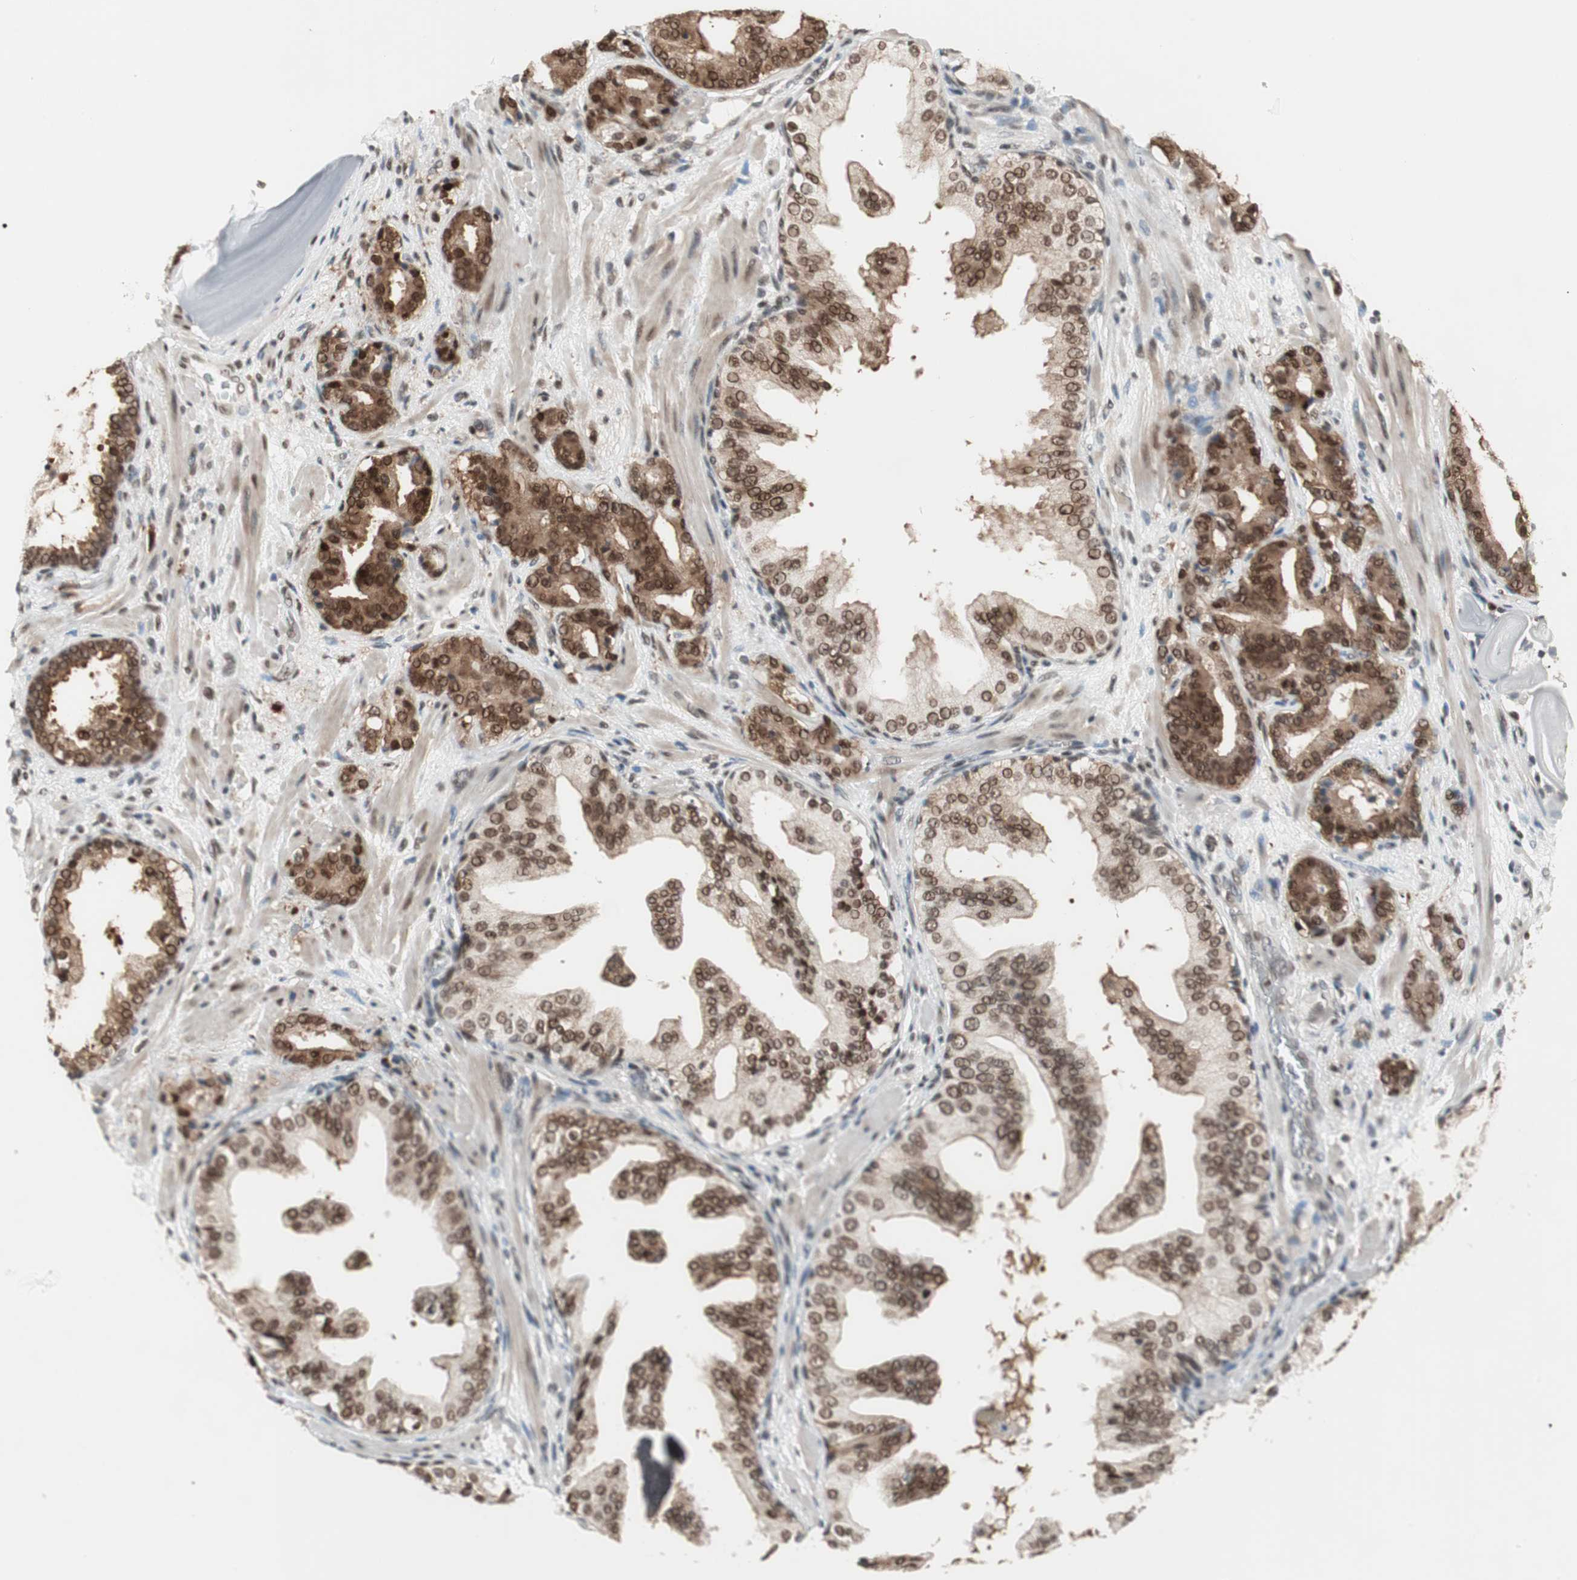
{"staining": {"intensity": "strong", "quantity": ">75%", "location": "cytoplasmic/membranous,nuclear"}, "tissue": "prostate cancer", "cell_type": "Tumor cells", "image_type": "cancer", "snomed": [{"axis": "morphology", "description": "Adenocarcinoma, Low grade"}, {"axis": "topography", "description": "Prostate"}], "caption": "Prostate low-grade adenocarcinoma stained for a protein (brown) demonstrates strong cytoplasmic/membranous and nuclear positive positivity in about >75% of tumor cells.", "gene": "SMARCE1", "patient": {"sex": "male", "age": 63}}